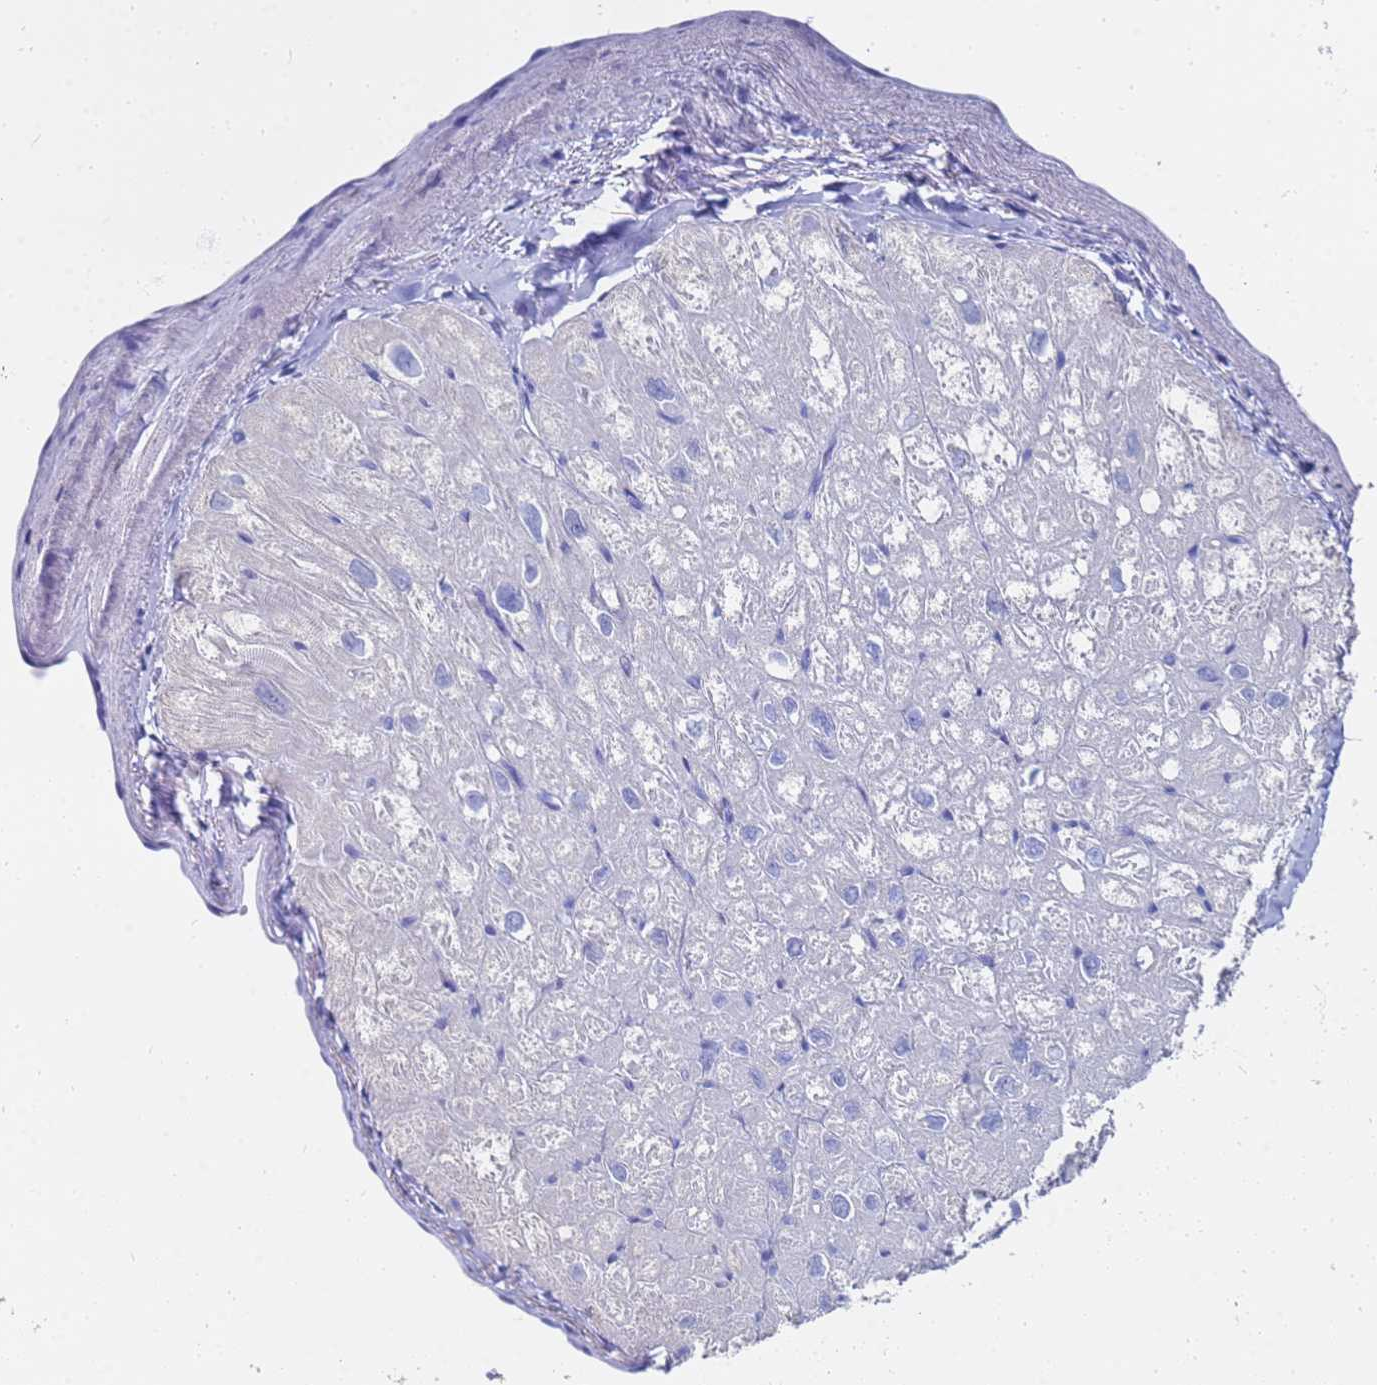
{"staining": {"intensity": "negative", "quantity": "none", "location": "none"}, "tissue": "heart muscle", "cell_type": "Cardiomyocytes", "image_type": "normal", "snomed": [{"axis": "morphology", "description": "Normal tissue, NOS"}, {"axis": "topography", "description": "Heart"}], "caption": "IHC of benign heart muscle demonstrates no expression in cardiomyocytes.", "gene": "C2orf72", "patient": {"sex": "male", "age": 50}}